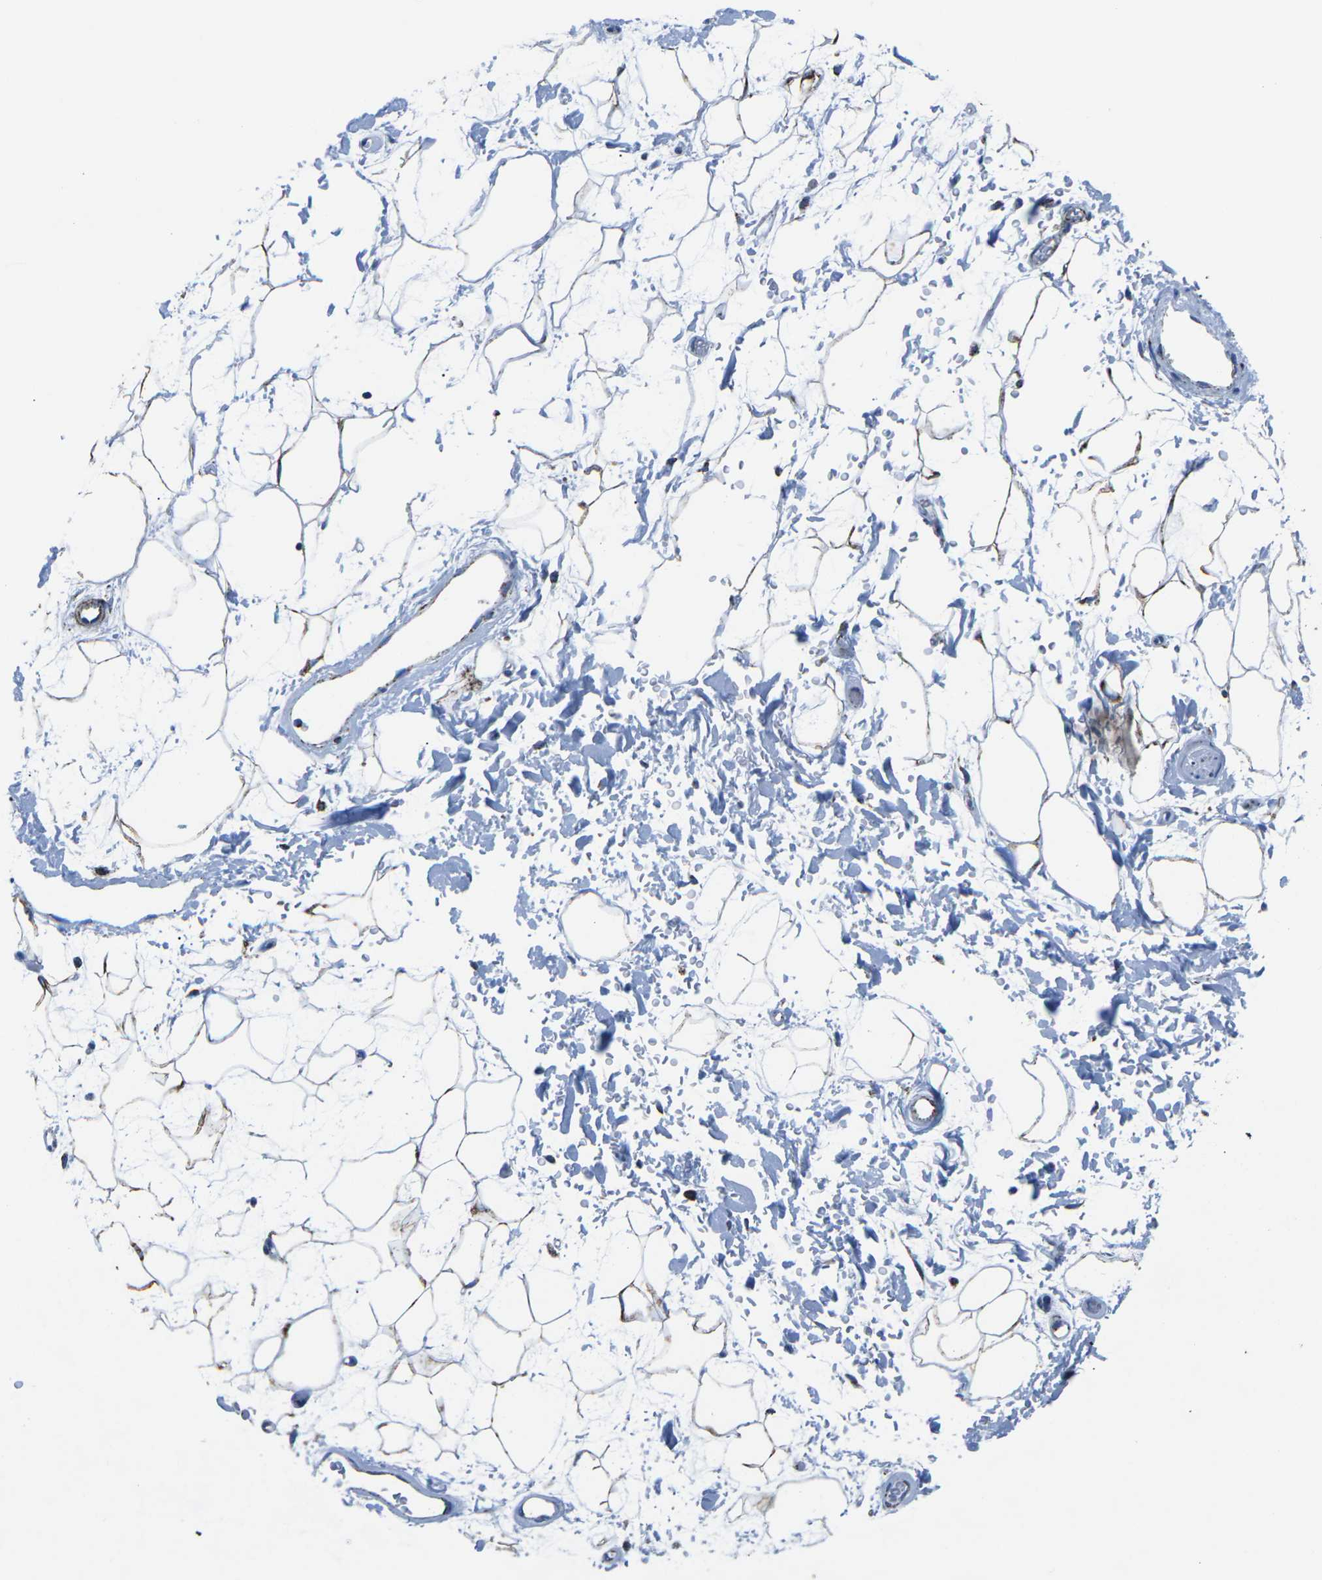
{"staining": {"intensity": "moderate", "quantity": "25%-75%", "location": "cytoplasmic/membranous"}, "tissue": "adipose tissue", "cell_type": "Adipocytes", "image_type": "normal", "snomed": [{"axis": "morphology", "description": "Normal tissue, NOS"}, {"axis": "topography", "description": "Soft tissue"}], "caption": "This image demonstrates immunohistochemistry (IHC) staining of unremarkable human adipose tissue, with medium moderate cytoplasmic/membranous staining in about 25%-75% of adipocytes.", "gene": "MT", "patient": {"sex": "male", "age": 72}}